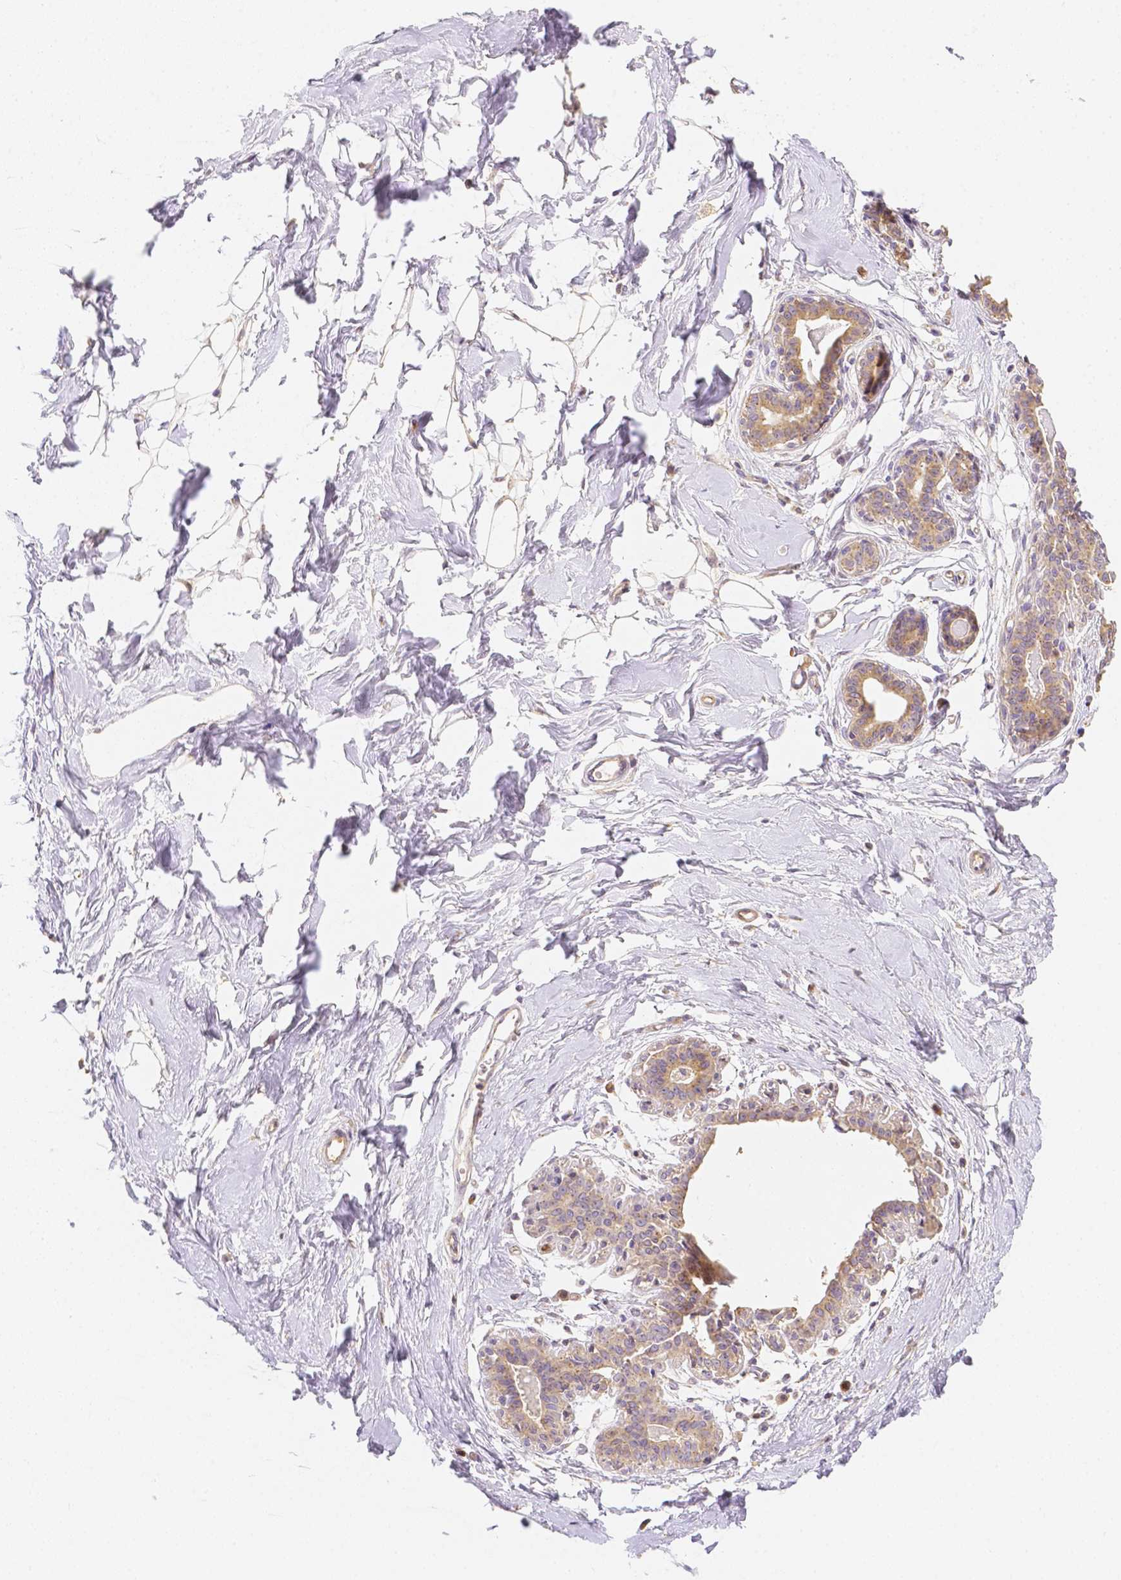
{"staining": {"intensity": "negative", "quantity": "none", "location": "none"}, "tissue": "breast", "cell_type": "Adipocytes", "image_type": "normal", "snomed": [{"axis": "morphology", "description": "Normal tissue, NOS"}, {"axis": "topography", "description": "Breast"}], "caption": "Immunohistochemical staining of unremarkable human breast displays no significant expression in adipocytes. The staining is performed using DAB brown chromogen with nuclei counter-stained in using hematoxylin.", "gene": "C10orf67", "patient": {"sex": "female", "age": 45}}